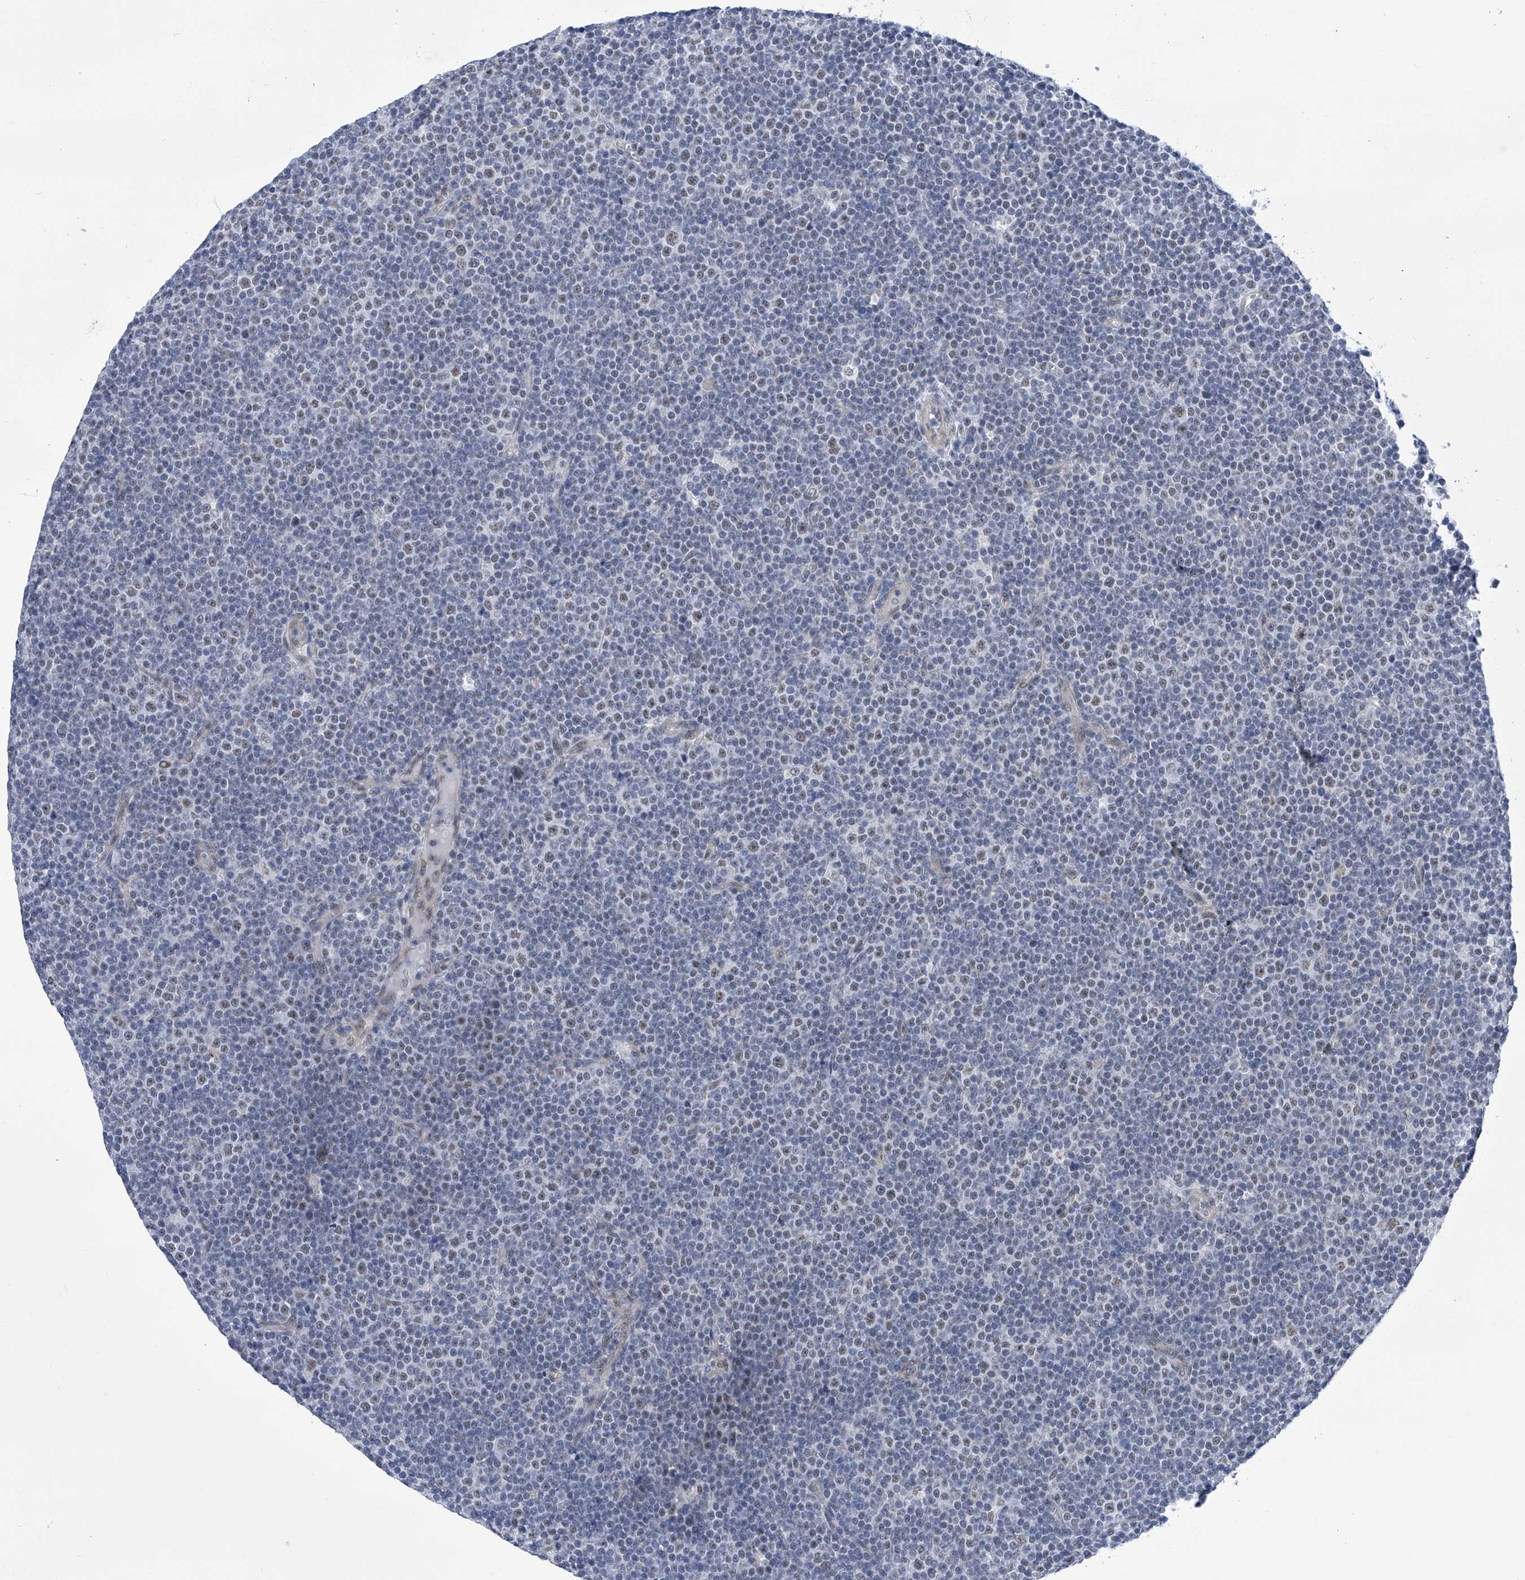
{"staining": {"intensity": "weak", "quantity": "25%-75%", "location": "nuclear"}, "tissue": "lymphoma", "cell_type": "Tumor cells", "image_type": "cancer", "snomed": [{"axis": "morphology", "description": "Malignant lymphoma, non-Hodgkin's type, Low grade"}, {"axis": "topography", "description": "Lymph node"}], "caption": "Immunohistochemical staining of human low-grade malignant lymphoma, non-Hodgkin's type displays low levels of weak nuclear protein expression in approximately 25%-75% of tumor cells.", "gene": "SART1", "patient": {"sex": "female", "age": 67}}